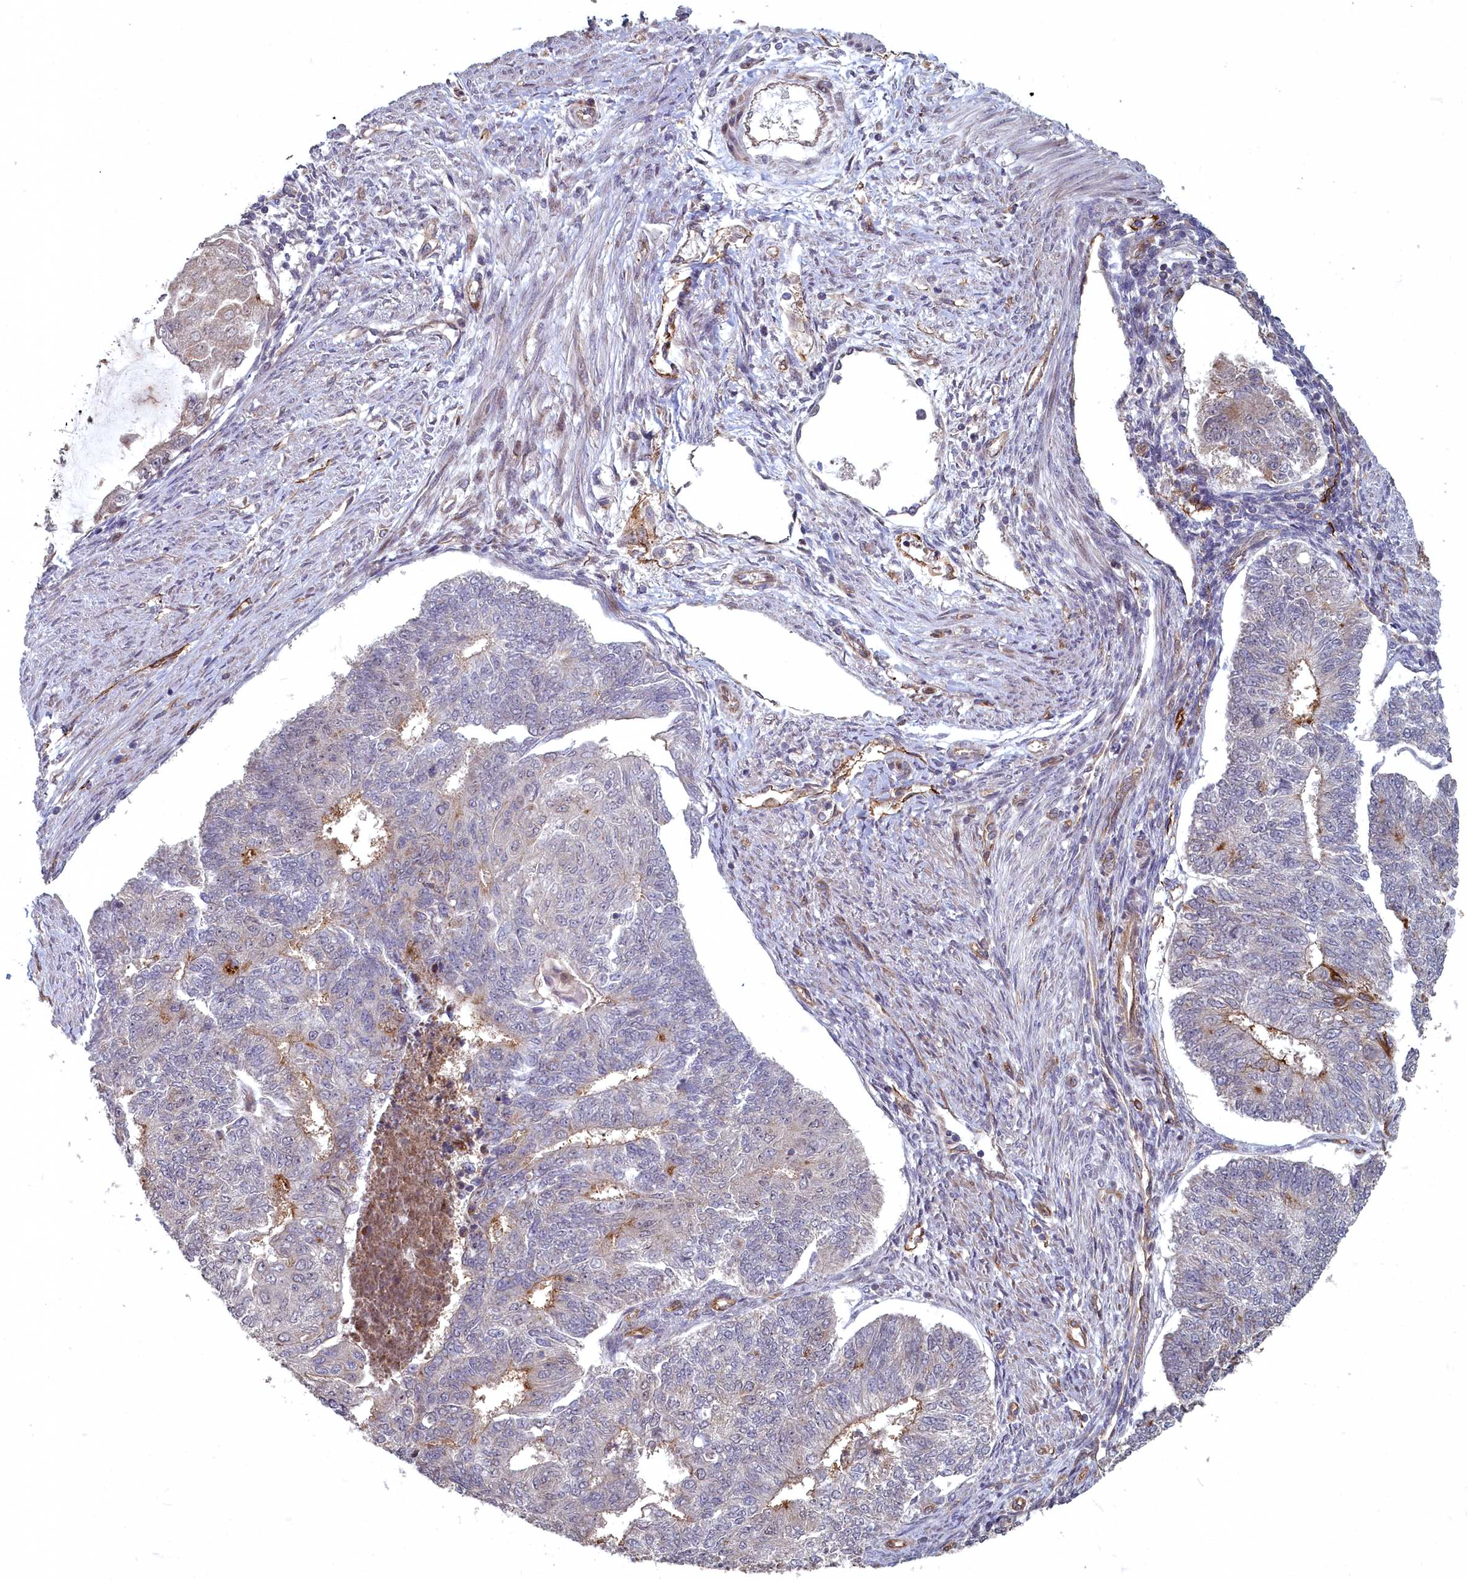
{"staining": {"intensity": "strong", "quantity": "<25%", "location": "cytoplasmic/membranous"}, "tissue": "endometrial cancer", "cell_type": "Tumor cells", "image_type": "cancer", "snomed": [{"axis": "morphology", "description": "Adenocarcinoma, NOS"}, {"axis": "topography", "description": "Endometrium"}], "caption": "Brown immunohistochemical staining in human endometrial cancer displays strong cytoplasmic/membranous staining in approximately <25% of tumor cells.", "gene": "TSPYL4", "patient": {"sex": "female", "age": 32}}